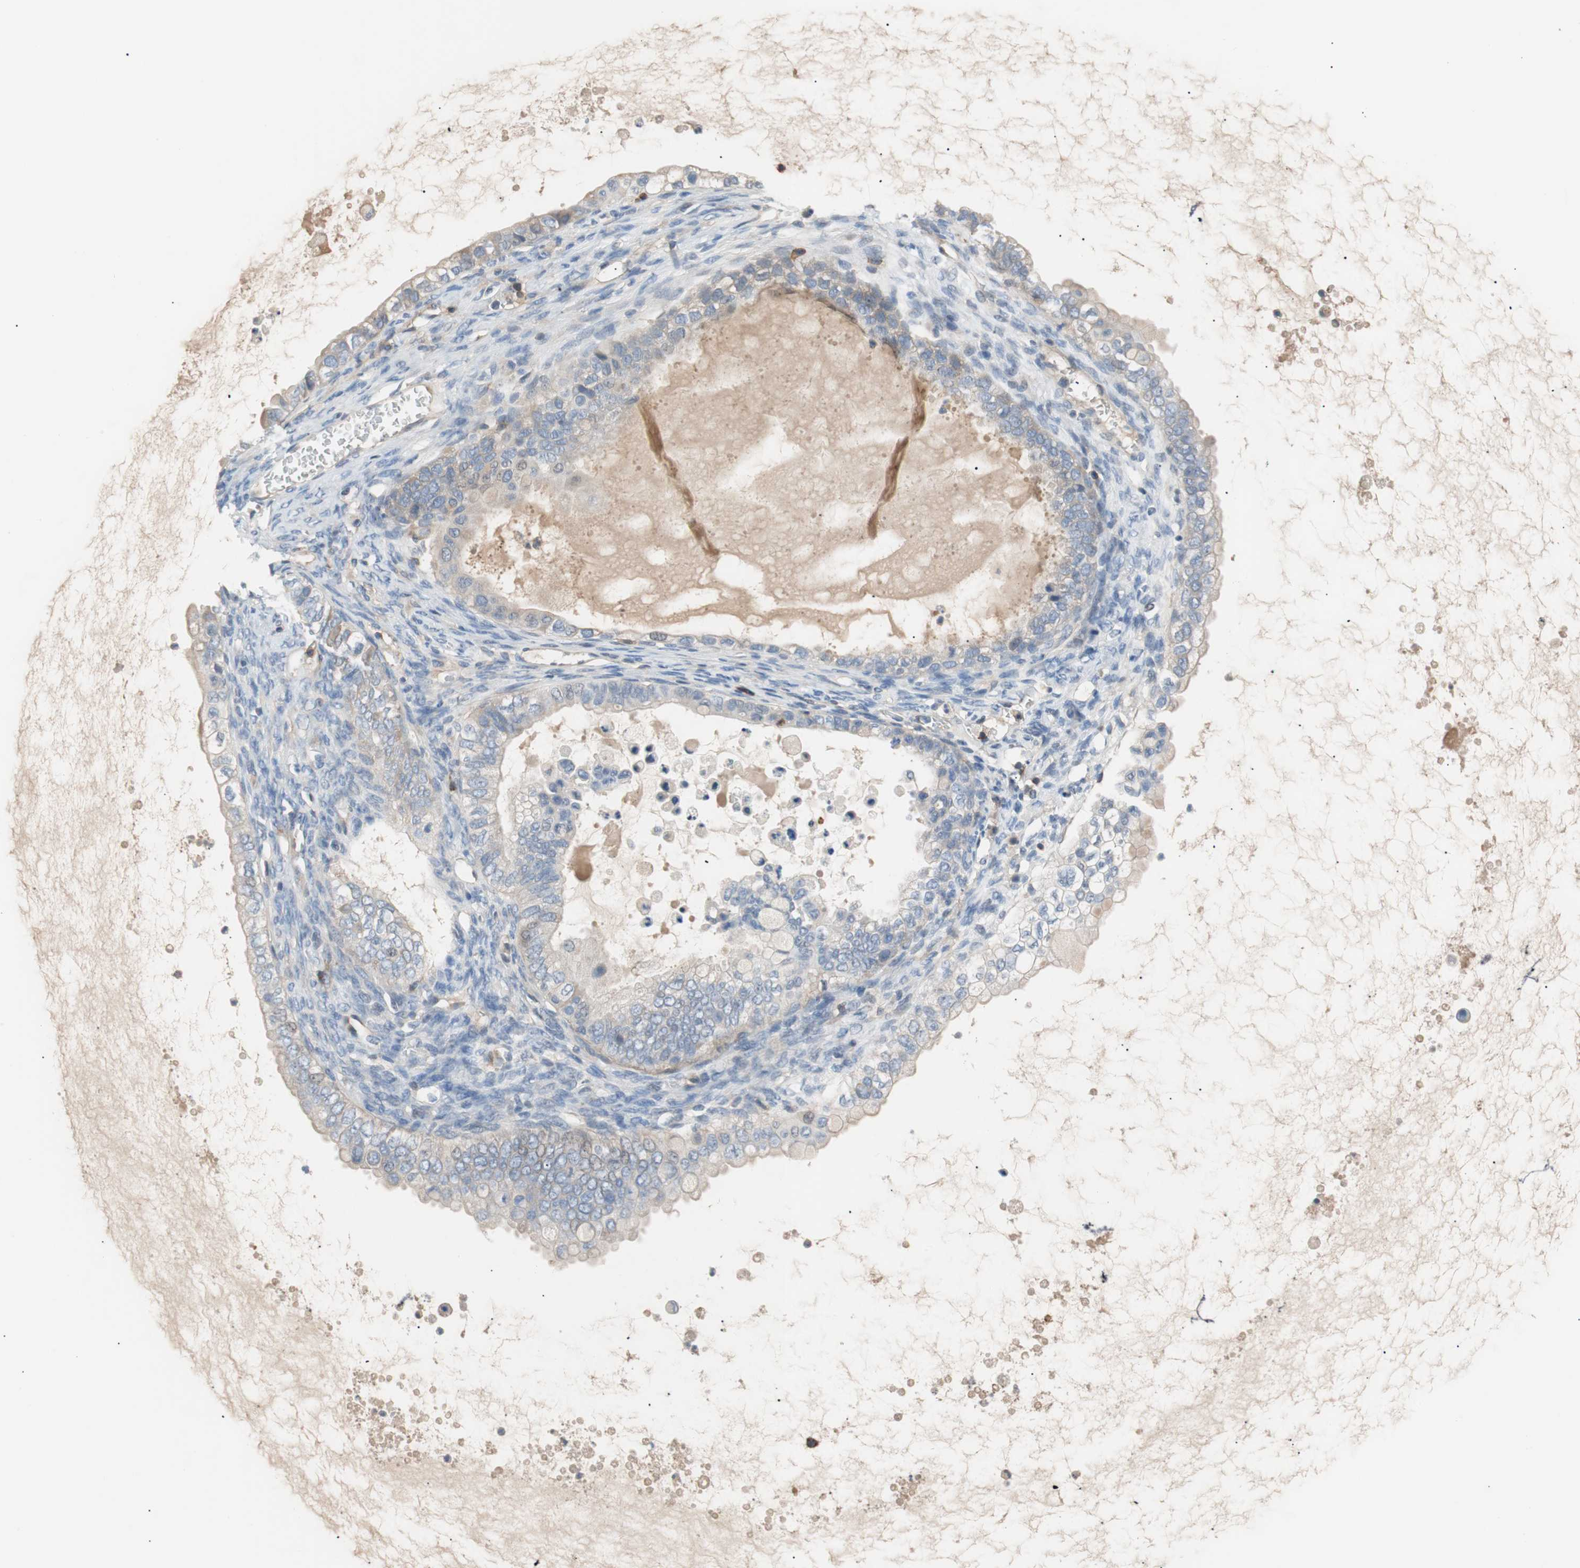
{"staining": {"intensity": "weak", "quantity": "25%-75%", "location": "cytoplasmic/membranous"}, "tissue": "ovarian cancer", "cell_type": "Tumor cells", "image_type": "cancer", "snomed": [{"axis": "morphology", "description": "Cystadenocarcinoma, mucinous, NOS"}, {"axis": "topography", "description": "Ovary"}], "caption": "Protein expression analysis of ovarian mucinous cystadenocarcinoma displays weak cytoplasmic/membranous expression in approximately 25%-75% of tumor cells. (DAB IHC with brightfield microscopy, high magnification).", "gene": "TNFRSF18", "patient": {"sex": "female", "age": 80}}